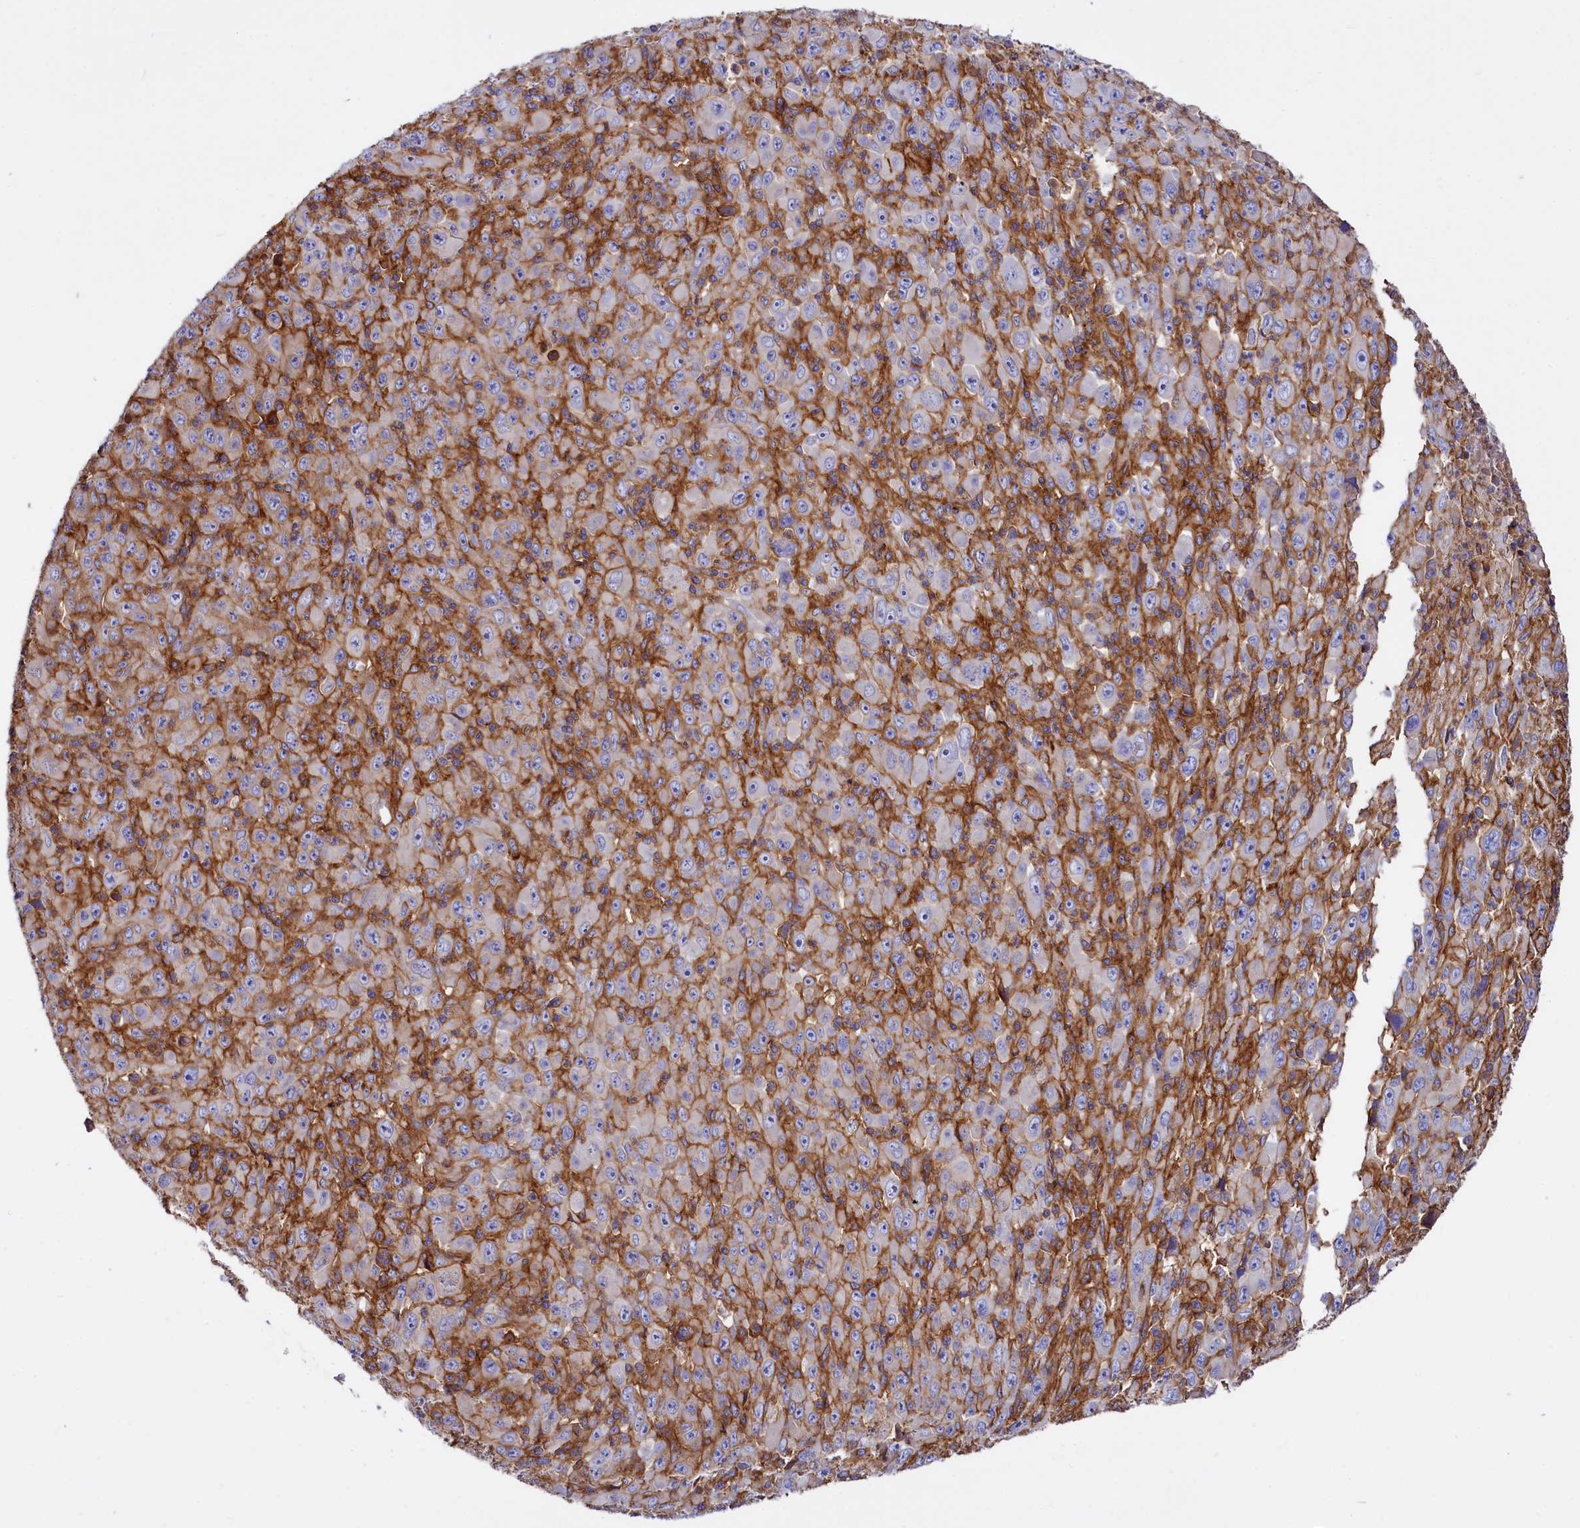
{"staining": {"intensity": "moderate", "quantity": "25%-75%", "location": "cytoplasmic/membranous"}, "tissue": "melanoma", "cell_type": "Tumor cells", "image_type": "cancer", "snomed": [{"axis": "morphology", "description": "Malignant melanoma, Metastatic site"}, {"axis": "topography", "description": "Skin"}], "caption": "A micrograph of melanoma stained for a protein exhibits moderate cytoplasmic/membranous brown staining in tumor cells.", "gene": "ANO6", "patient": {"sex": "female", "age": 56}}